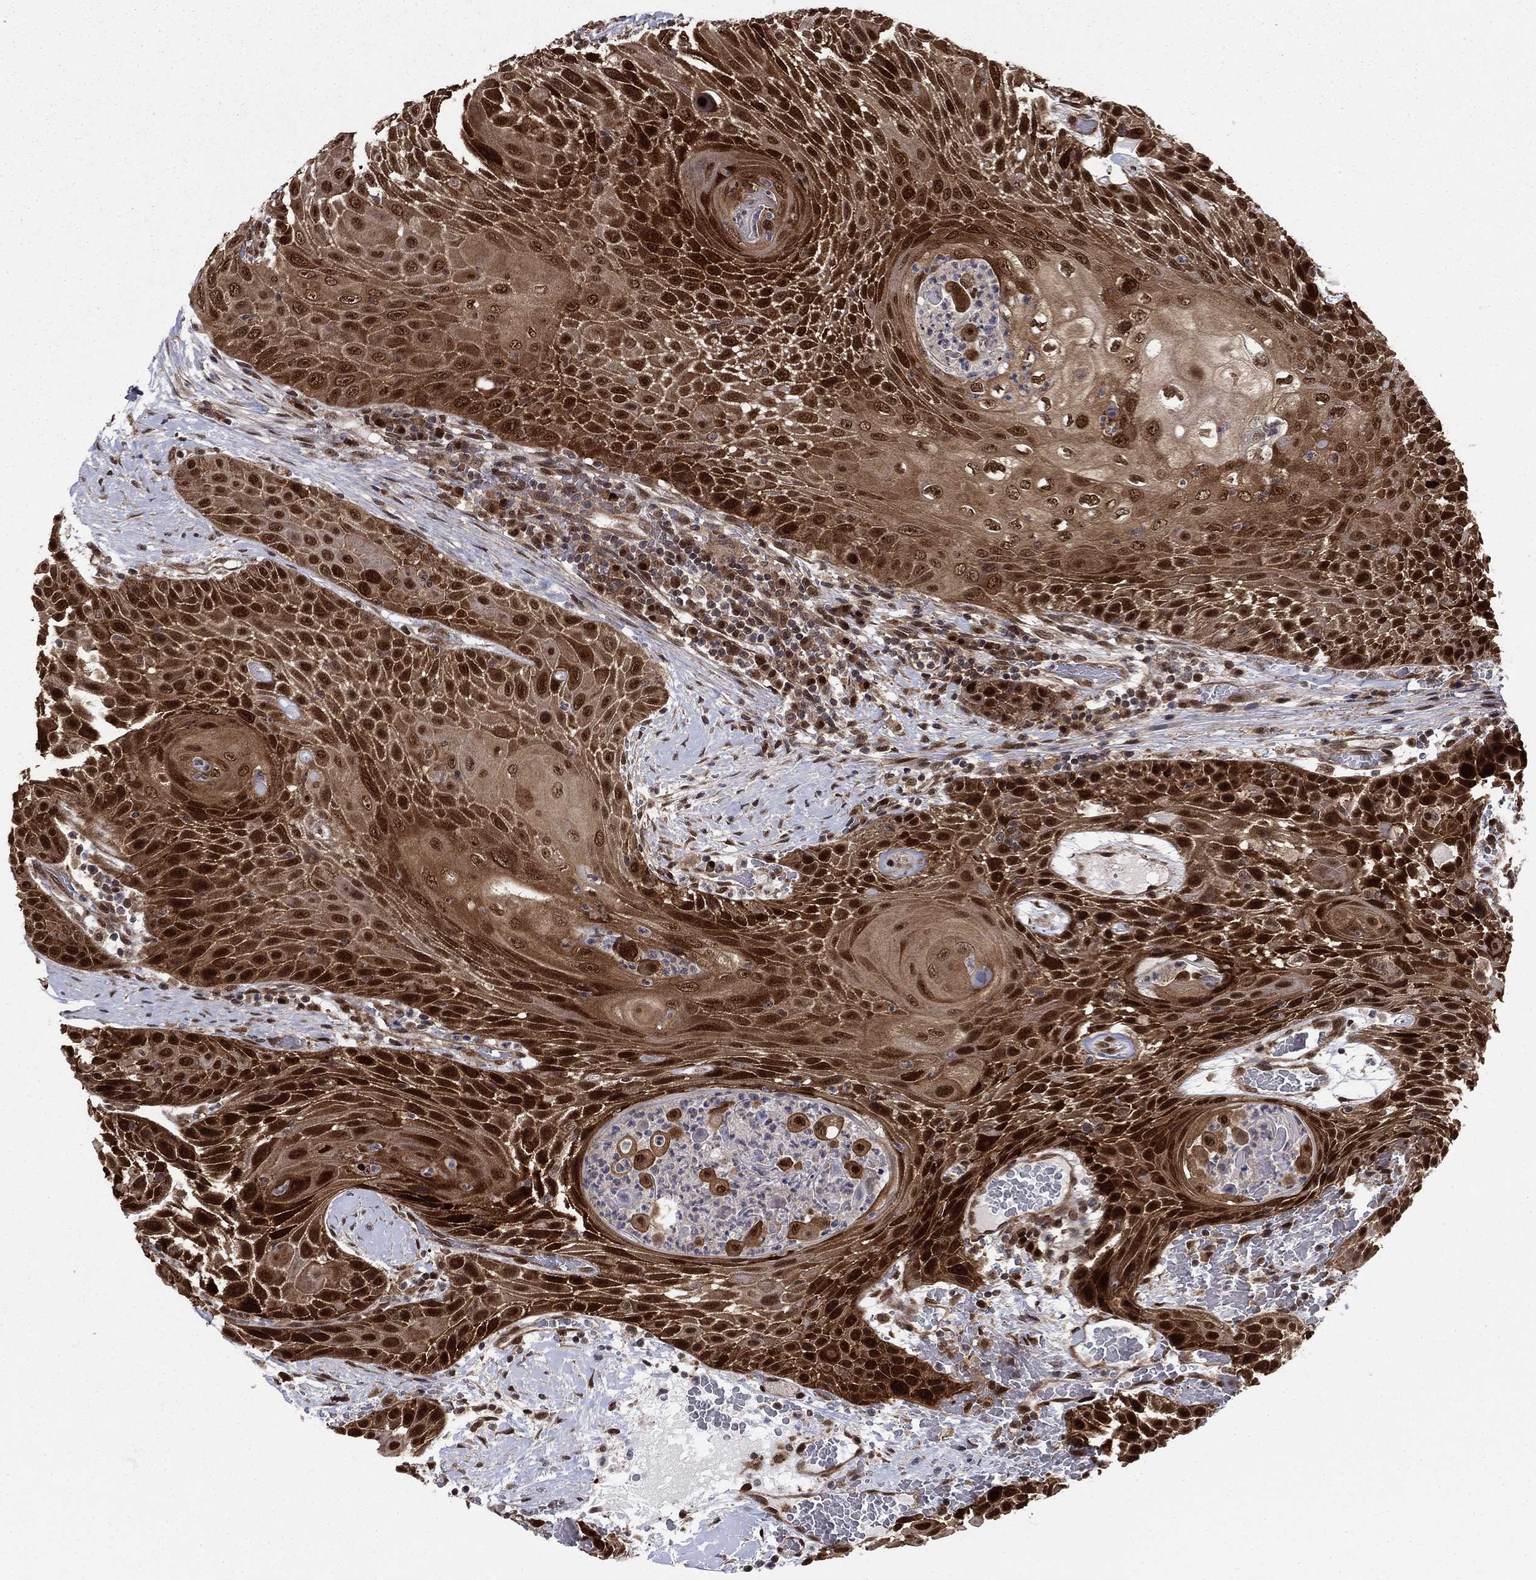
{"staining": {"intensity": "strong", "quantity": ">75%", "location": "cytoplasmic/membranous,nuclear"}, "tissue": "head and neck cancer", "cell_type": "Tumor cells", "image_type": "cancer", "snomed": [{"axis": "morphology", "description": "Squamous cell carcinoma, NOS"}, {"axis": "topography", "description": "Head-Neck"}], "caption": "Tumor cells exhibit high levels of strong cytoplasmic/membranous and nuclear positivity in approximately >75% of cells in human head and neck cancer. (Brightfield microscopy of DAB IHC at high magnification).", "gene": "FKBP4", "patient": {"sex": "male", "age": 69}}